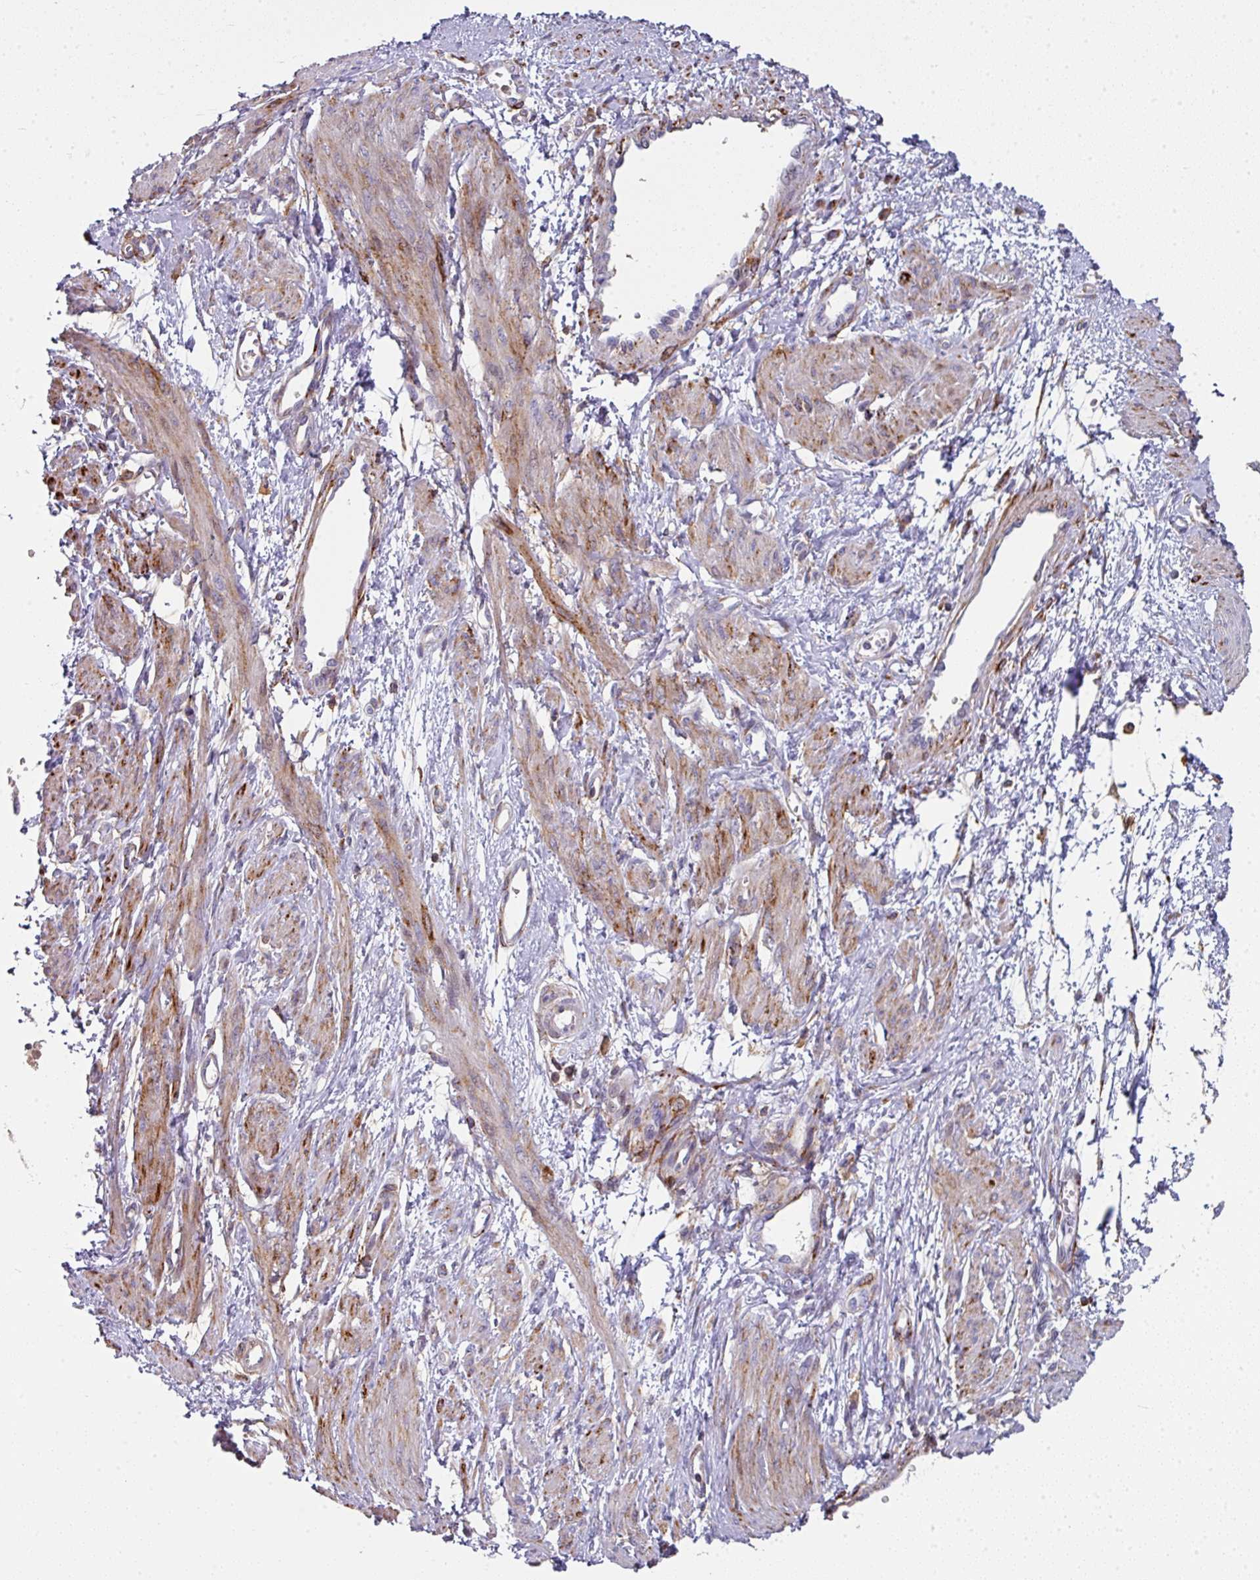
{"staining": {"intensity": "moderate", "quantity": "25%-75%", "location": "cytoplasmic/membranous"}, "tissue": "smooth muscle", "cell_type": "Smooth muscle cells", "image_type": "normal", "snomed": [{"axis": "morphology", "description": "Normal tissue, NOS"}, {"axis": "topography", "description": "Smooth muscle"}, {"axis": "topography", "description": "Uterus"}], "caption": "Immunohistochemical staining of benign human smooth muscle exhibits moderate cytoplasmic/membranous protein staining in about 25%-75% of smooth muscle cells. (Brightfield microscopy of DAB IHC at high magnification).", "gene": "BEND5", "patient": {"sex": "female", "age": 39}}